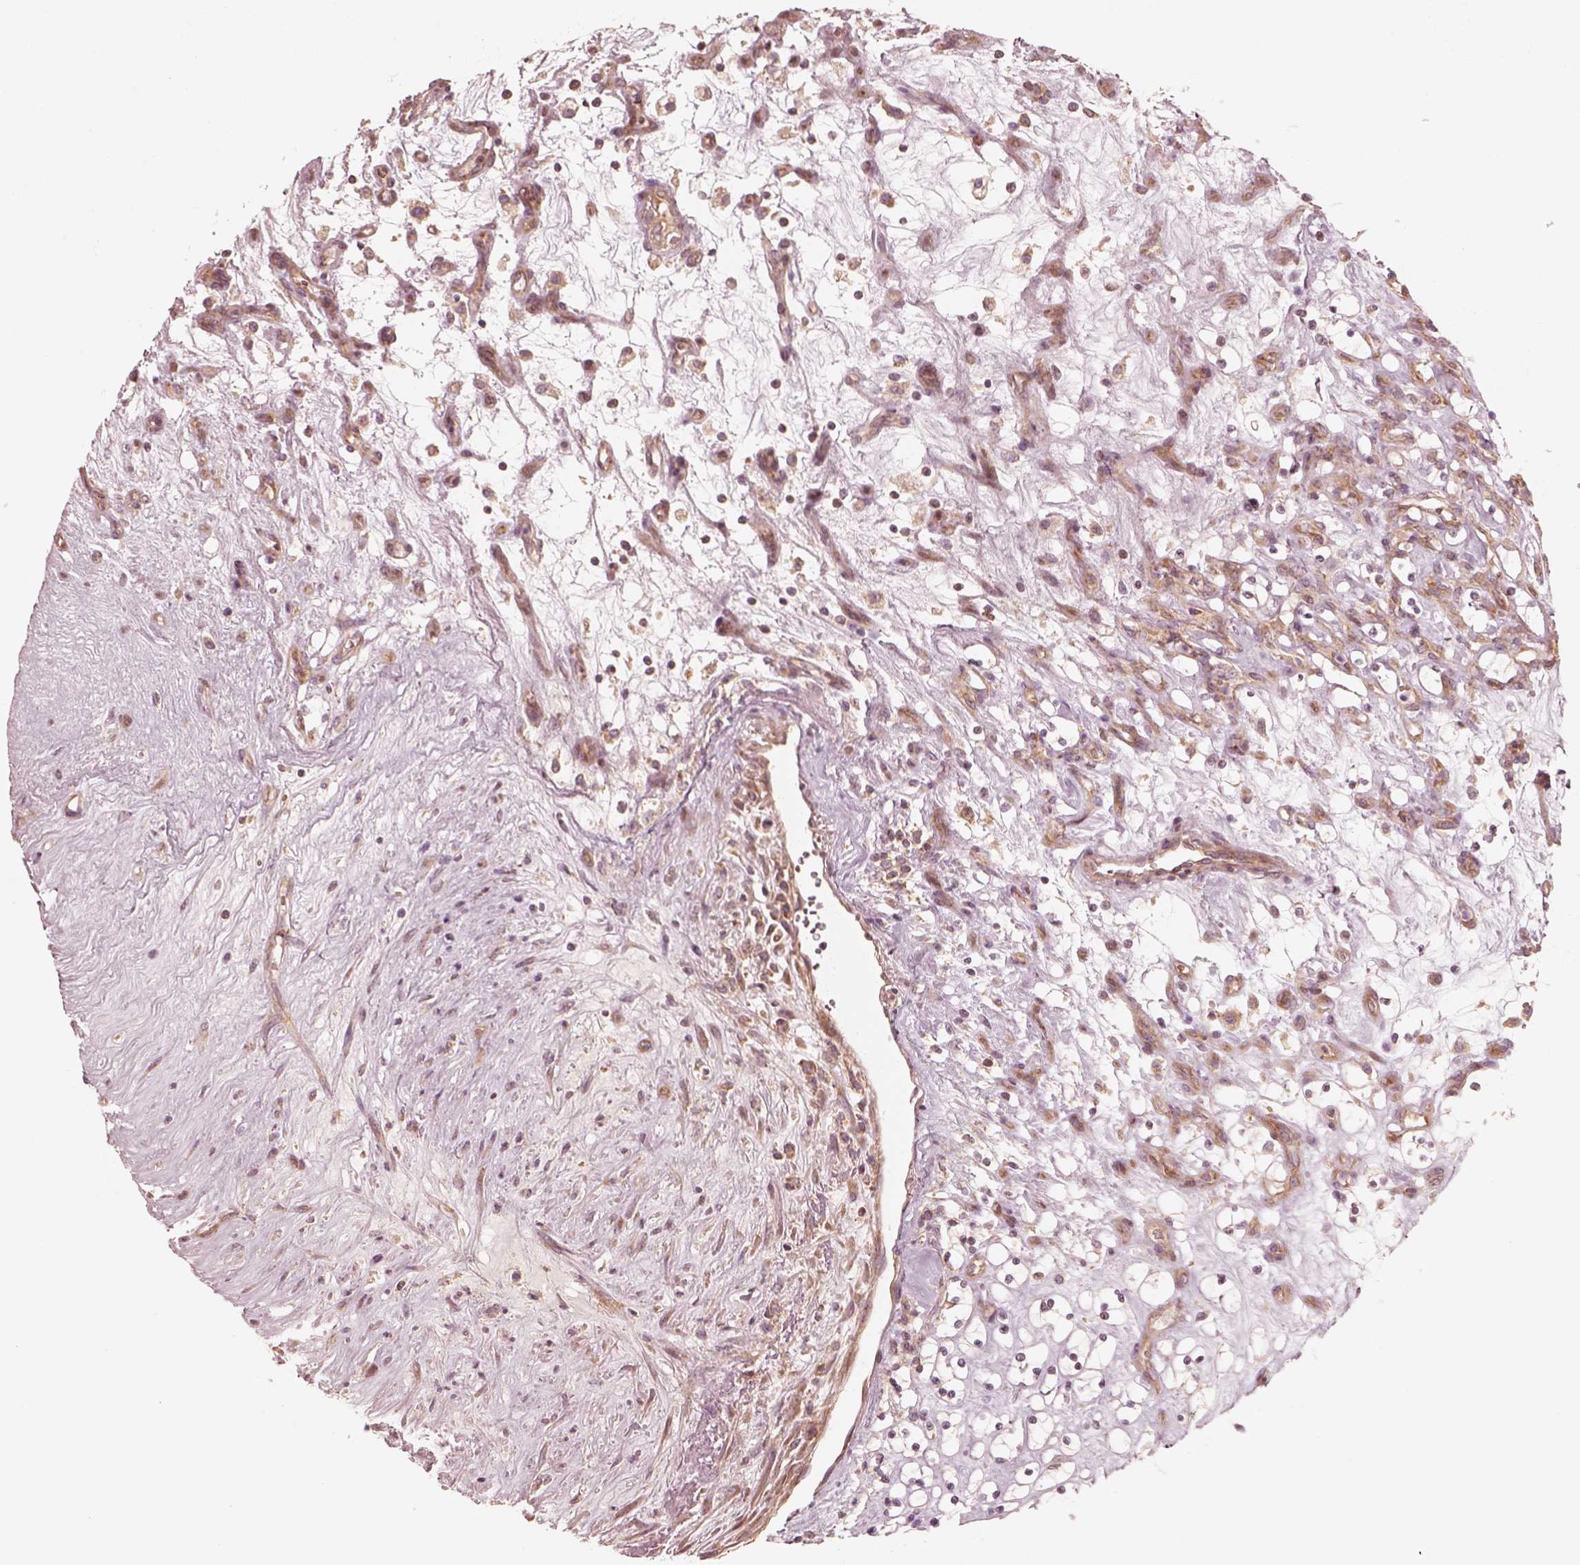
{"staining": {"intensity": "moderate", "quantity": ">75%", "location": "cytoplasmic/membranous"}, "tissue": "renal cancer", "cell_type": "Tumor cells", "image_type": "cancer", "snomed": [{"axis": "morphology", "description": "Adenocarcinoma, NOS"}, {"axis": "topography", "description": "Kidney"}], "caption": "The micrograph shows staining of renal cancer, revealing moderate cytoplasmic/membranous protein staining (brown color) within tumor cells.", "gene": "CNOT2", "patient": {"sex": "female", "age": 69}}